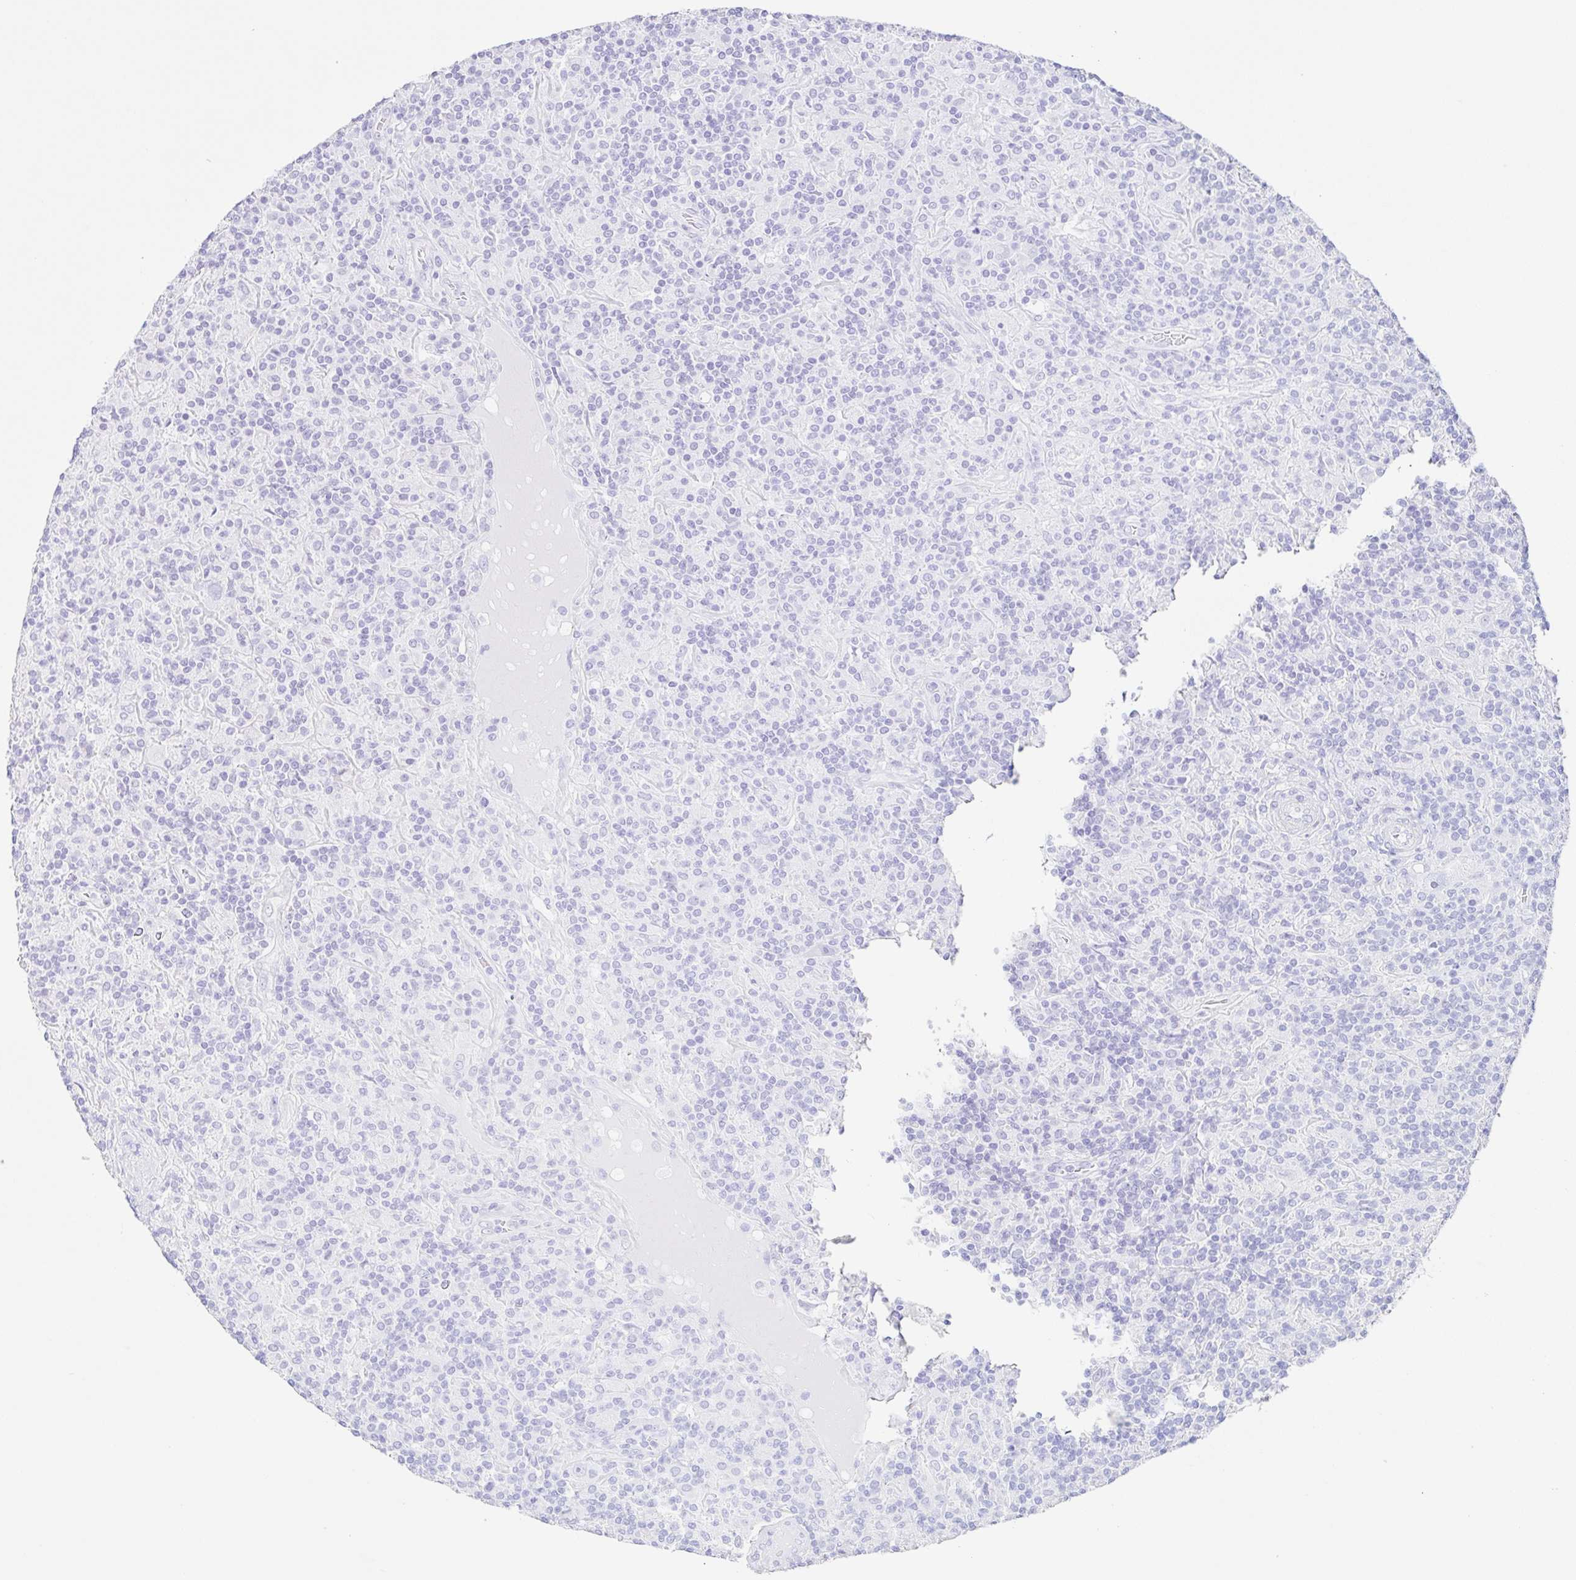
{"staining": {"intensity": "negative", "quantity": "none", "location": "none"}, "tissue": "lymphoma", "cell_type": "Tumor cells", "image_type": "cancer", "snomed": [{"axis": "morphology", "description": "Hodgkin's disease, NOS"}, {"axis": "topography", "description": "Lymph node"}], "caption": "Tumor cells are negative for brown protein staining in lymphoma.", "gene": "CLDND2", "patient": {"sex": "male", "age": 70}}